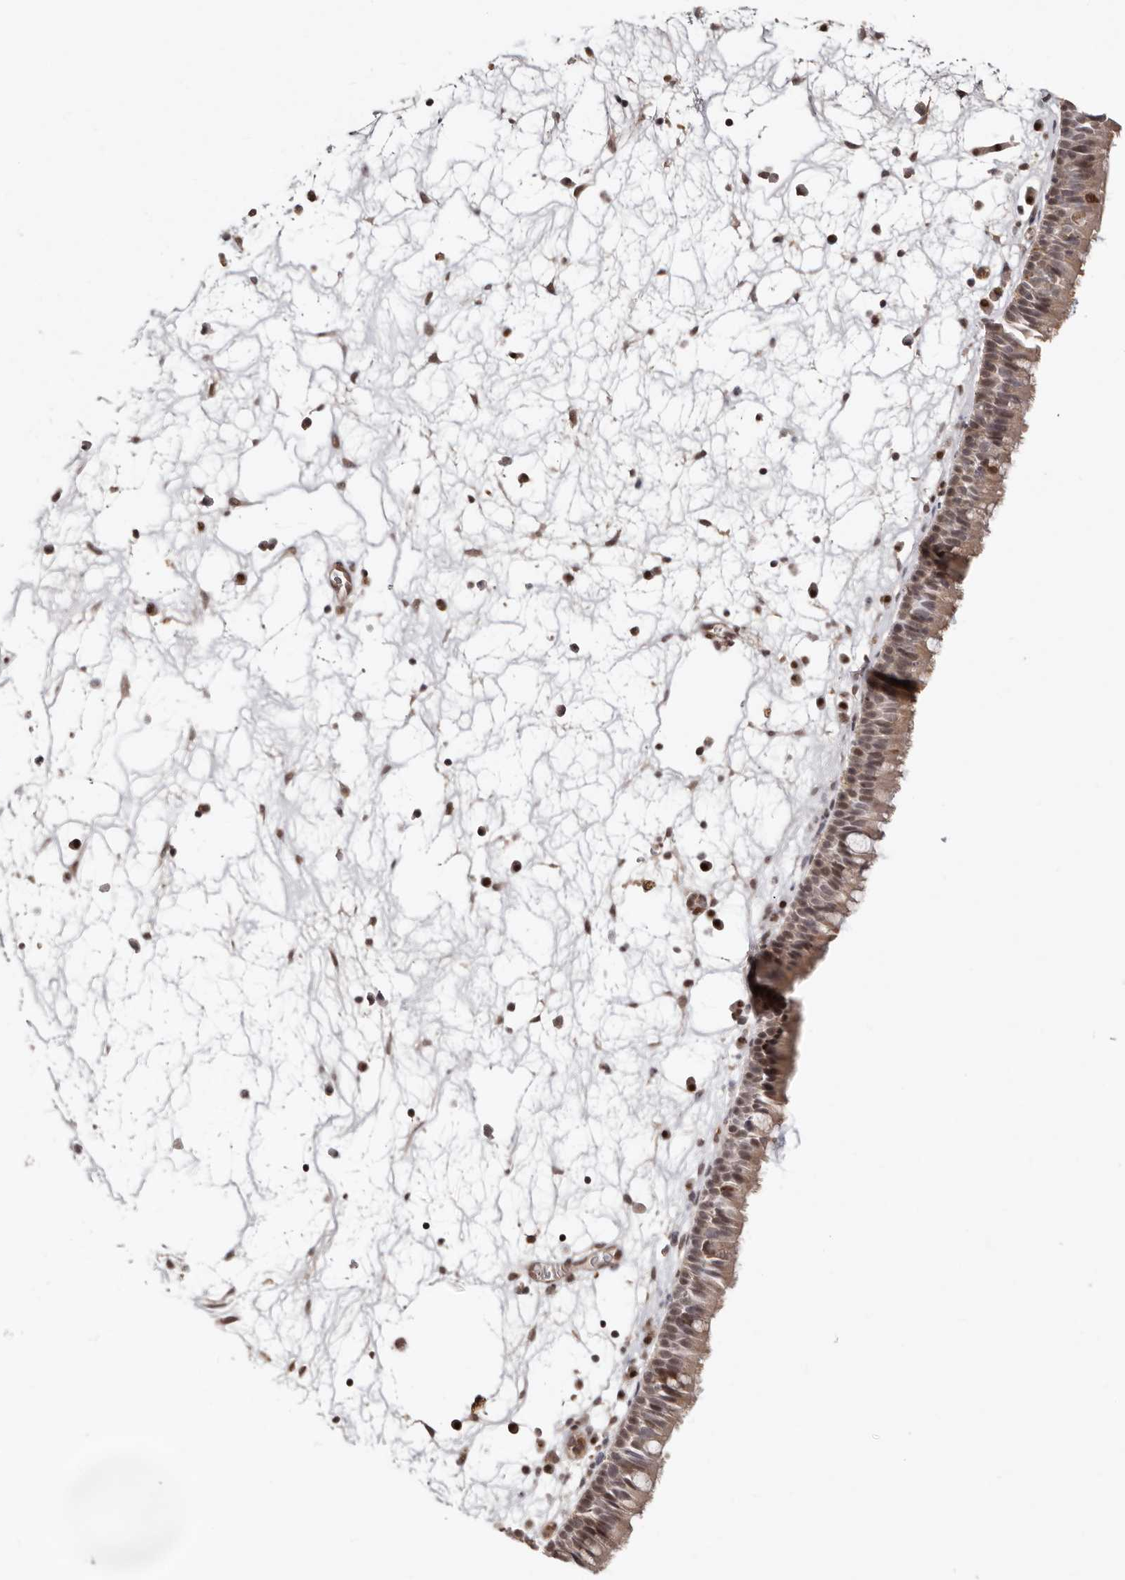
{"staining": {"intensity": "moderate", "quantity": ">75%", "location": "cytoplasmic/membranous,nuclear"}, "tissue": "nasopharynx", "cell_type": "Respiratory epithelial cells", "image_type": "normal", "snomed": [{"axis": "morphology", "description": "Normal tissue, NOS"}, {"axis": "morphology", "description": "Inflammation, NOS"}, {"axis": "morphology", "description": "Malignant melanoma, Metastatic site"}, {"axis": "topography", "description": "Nasopharynx"}], "caption": "DAB immunohistochemical staining of normal human nasopharynx demonstrates moderate cytoplasmic/membranous,nuclear protein expression in approximately >75% of respiratory epithelial cells.", "gene": "SMAD7", "patient": {"sex": "male", "age": 70}}